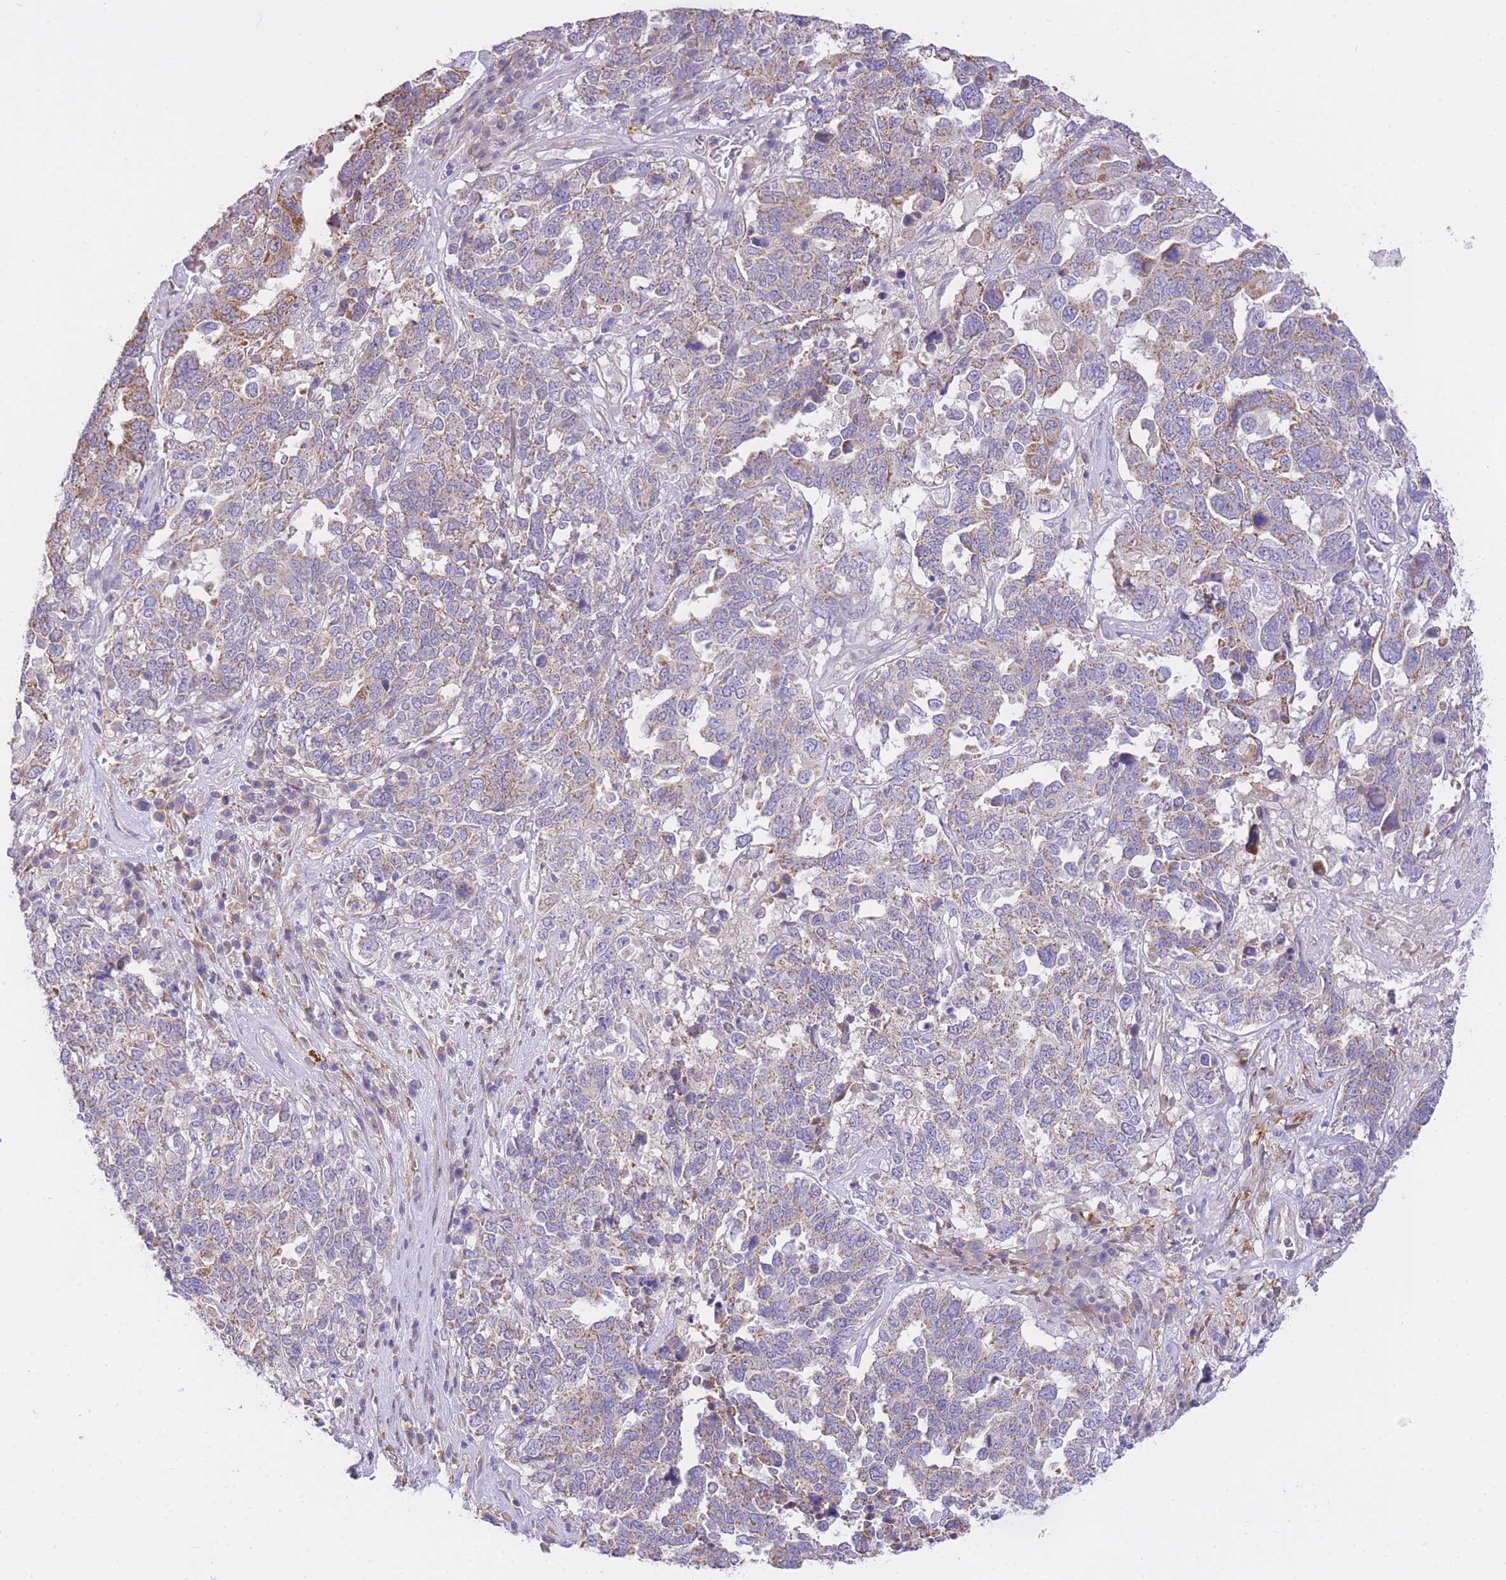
{"staining": {"intensity": "weak", "quantity": "25%-75%", "location": "cytoplasmic/membranous"}, "tissue": "ovarian cancer", "cell_type": "Tumor cells", "image_type": "cancer", "snomed": [{"axis": "morphology", "description": "Carcinoma, endometroid"}, {"axis": "topography", "description": "Ovary"}], "caption": "High-power microscopy captured an immunohistochemistry photomicrograph of endometroid carcinoma (ovarian), revealing weak cytoplasmic/membranous staining in approximately 25%-75% of tumor cells. The protein is stained brown, and the nuclei are stained in blue (DAB IHC with brightfield microscopy, high magnification).", "gene": "PGM1", "patient": {"sex": "female", "age": 62}}